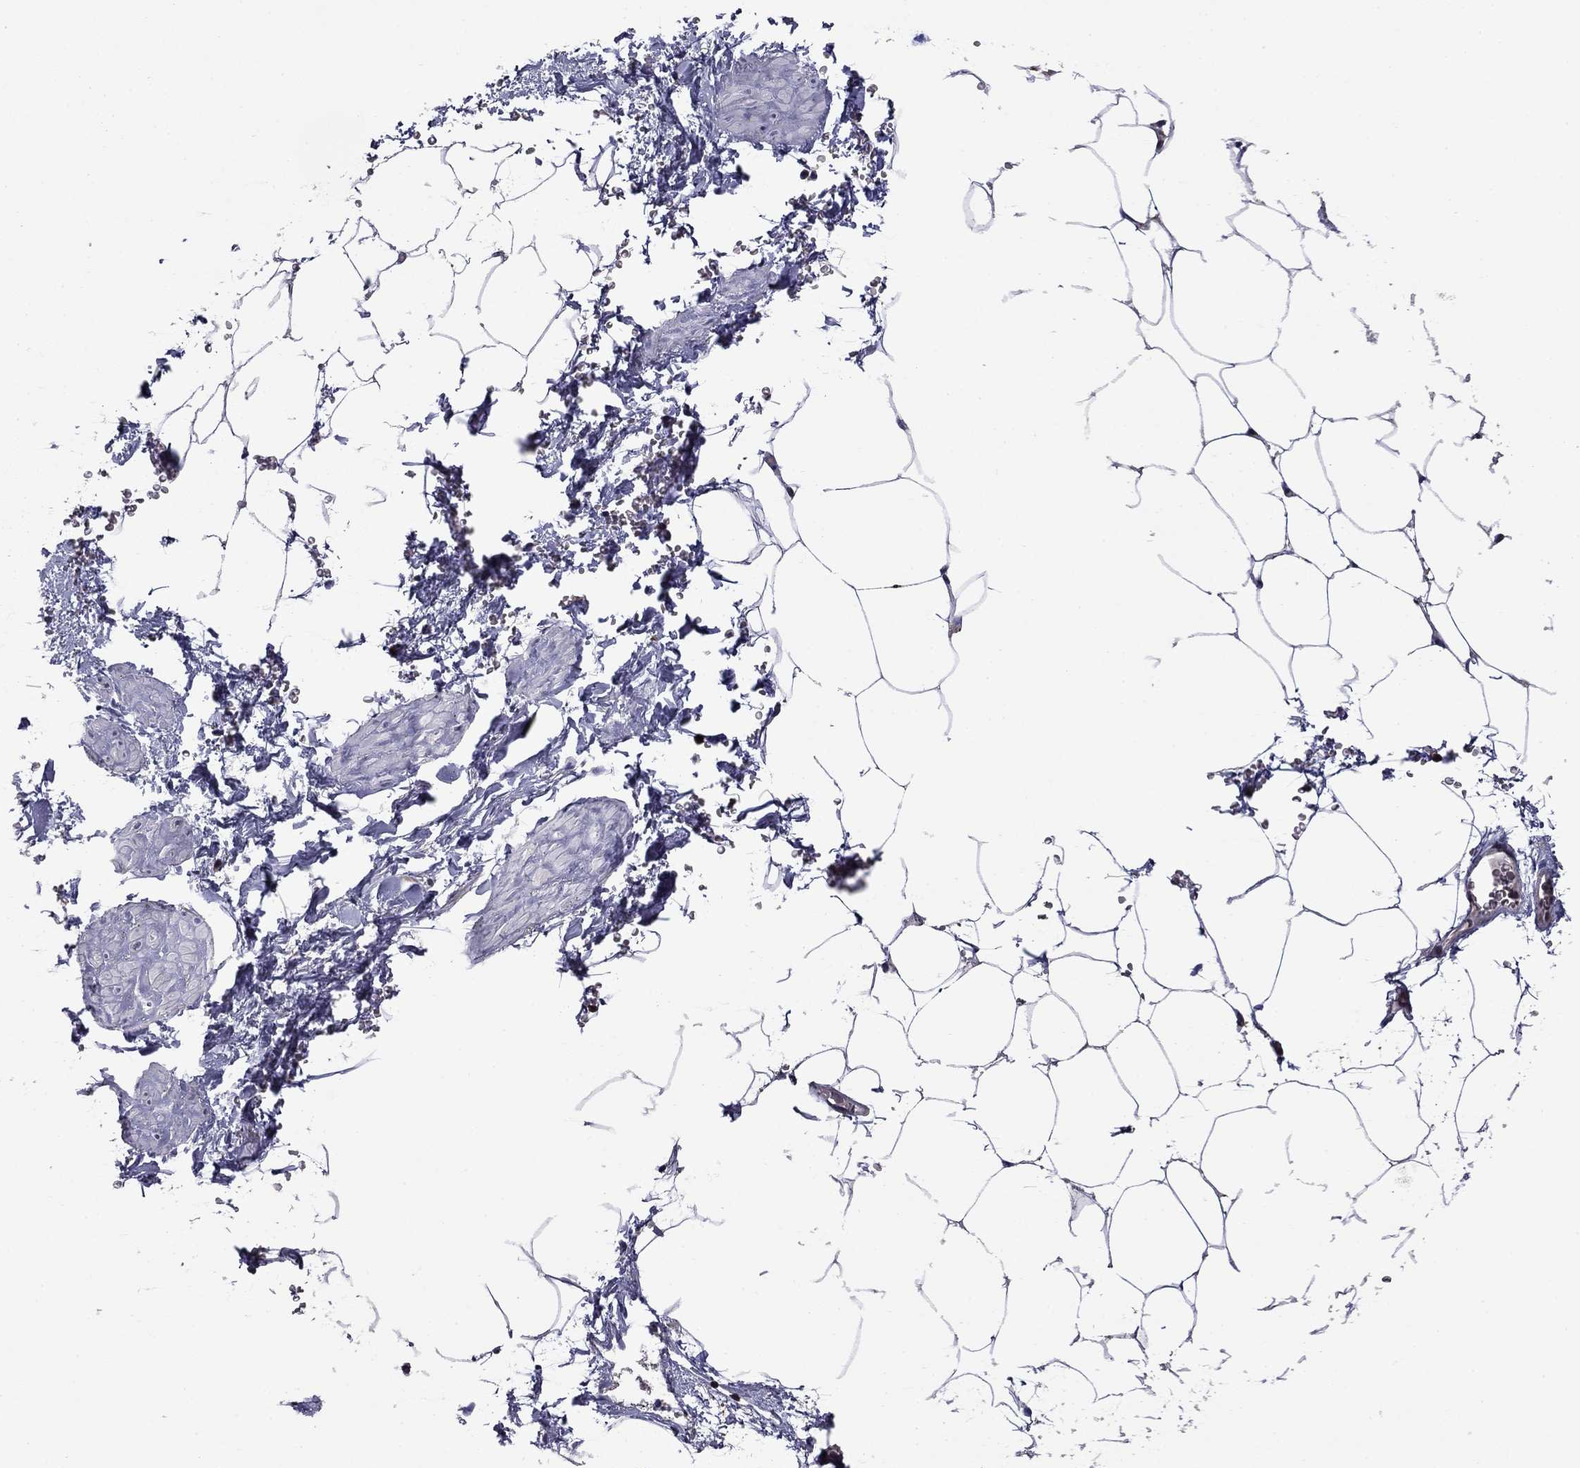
{"staining": {"intensity": "negative", "quantity": "none", "location": "none"}, "tissue": "adipose tissue", "cell_type": "Adipocytes", "image_type": "normal", "snomed": [{"axis": "morphology", "description": "Normal tissue, NOS"}, {"axis": "topography", "description": "Soft tissue"}, {"axis": "topography", "description": "Adipose tissue"}, {"axis": "topography", "description": "Vascular tissue"}, {"axis": "topography", "description": "Peripheral nerve tissue"}], "caption": "Immunohistochemical staining of benign adipose tissue displays no significant expression in adipocytes.", "gene": "APPBP2", "patient": {"sex": "male", "age": 68}}